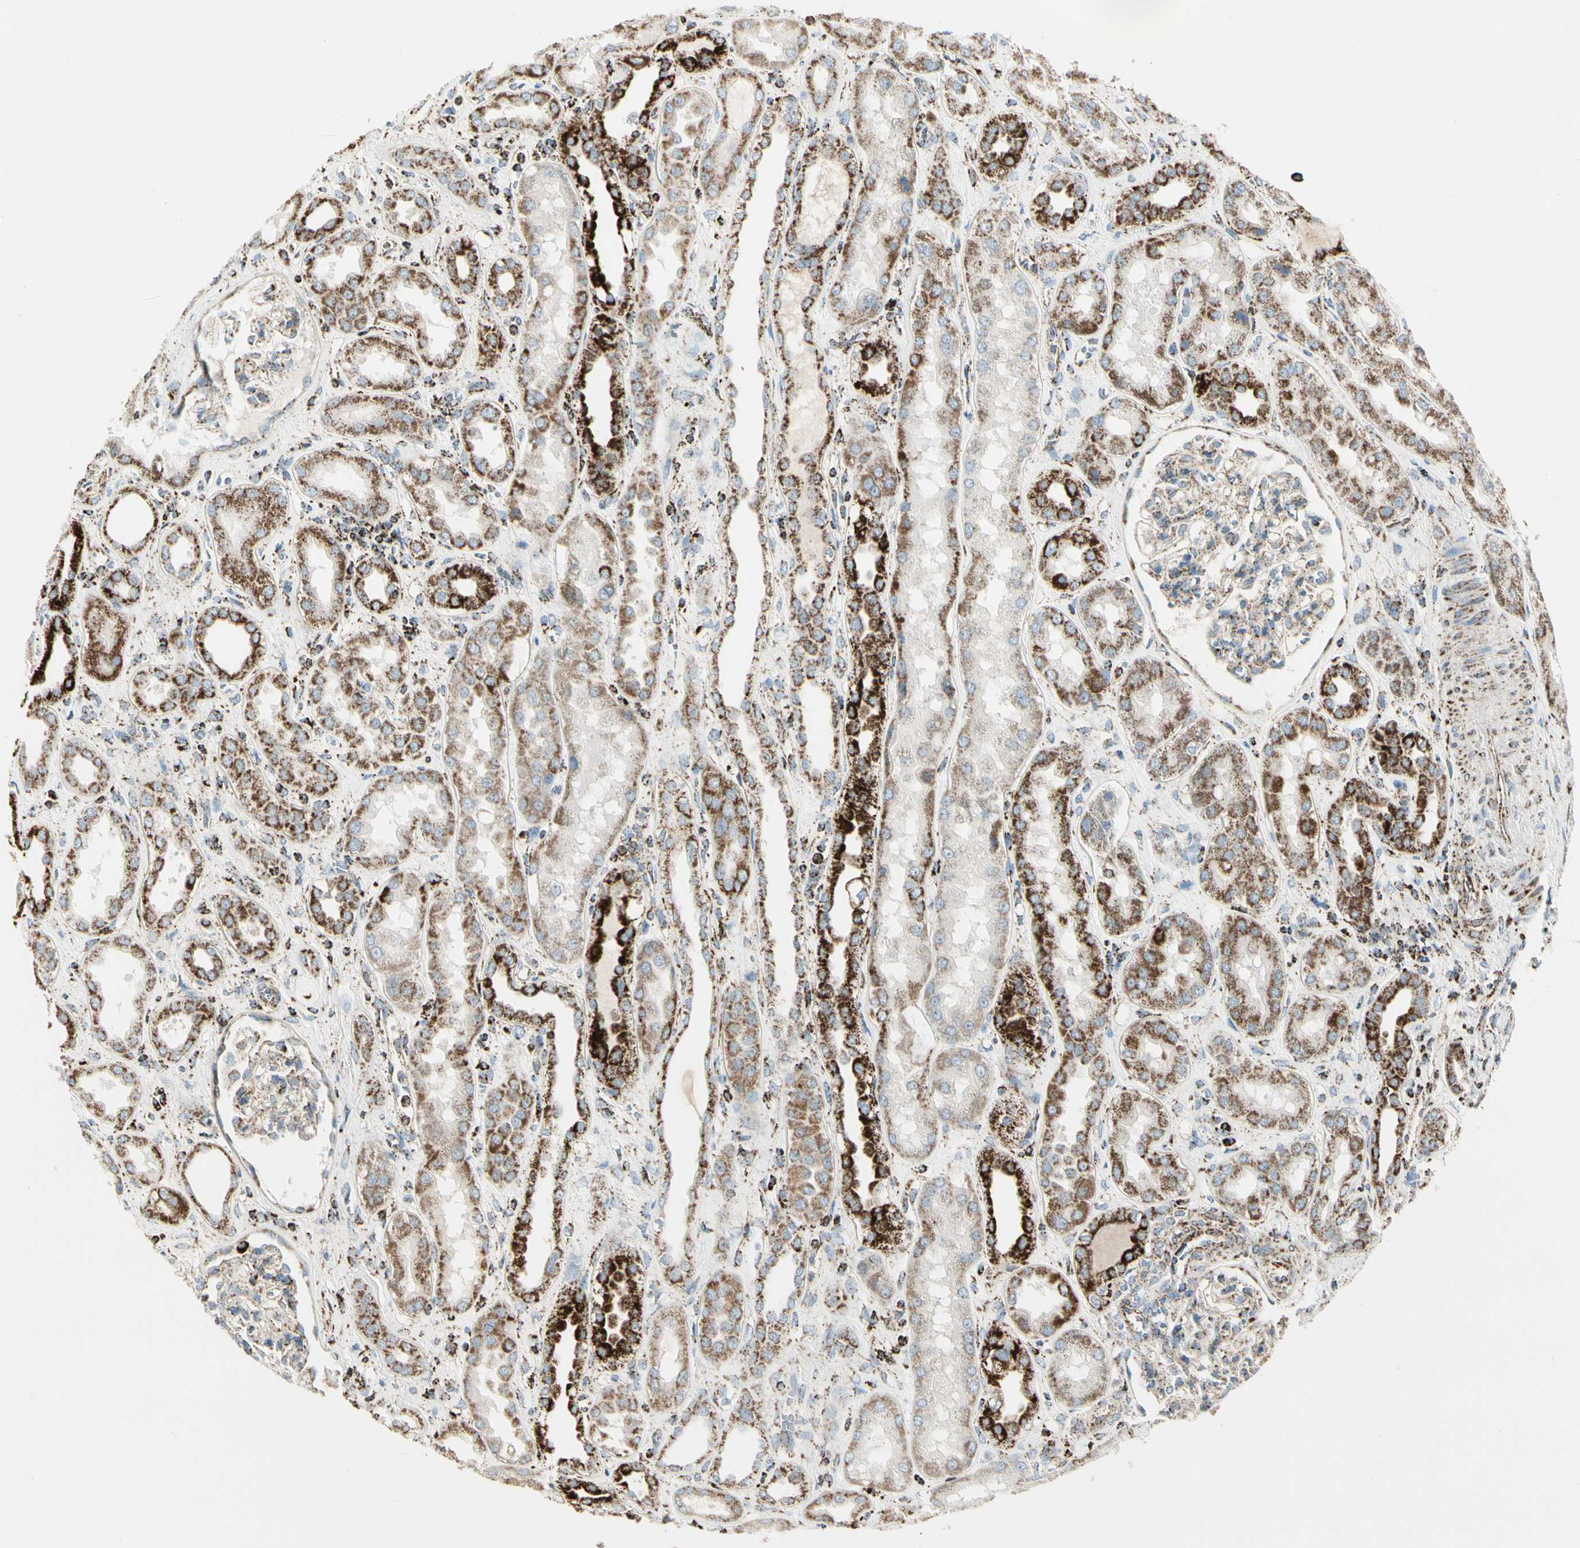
{"staining": {"intensity": "weak", "quantity": "25%-75%", "location": "cytoplasmic/membranous"}, "tissue": "kidney", "cell_type": "Cells in glomeruli", "image_type": "normal", "snomed": [{"axis": "morphology", "description": "Normal tissue, NOS"}, {"axis": "topography", "description": "Kidney"}], "caption": "A micrograph of human kidney stained for a protein demonstrates weak cytoplasmic/membranous brown staining in cells in glomeruli.", "gene": "ME2", "patient": {"sex": "male", "age": 59}}